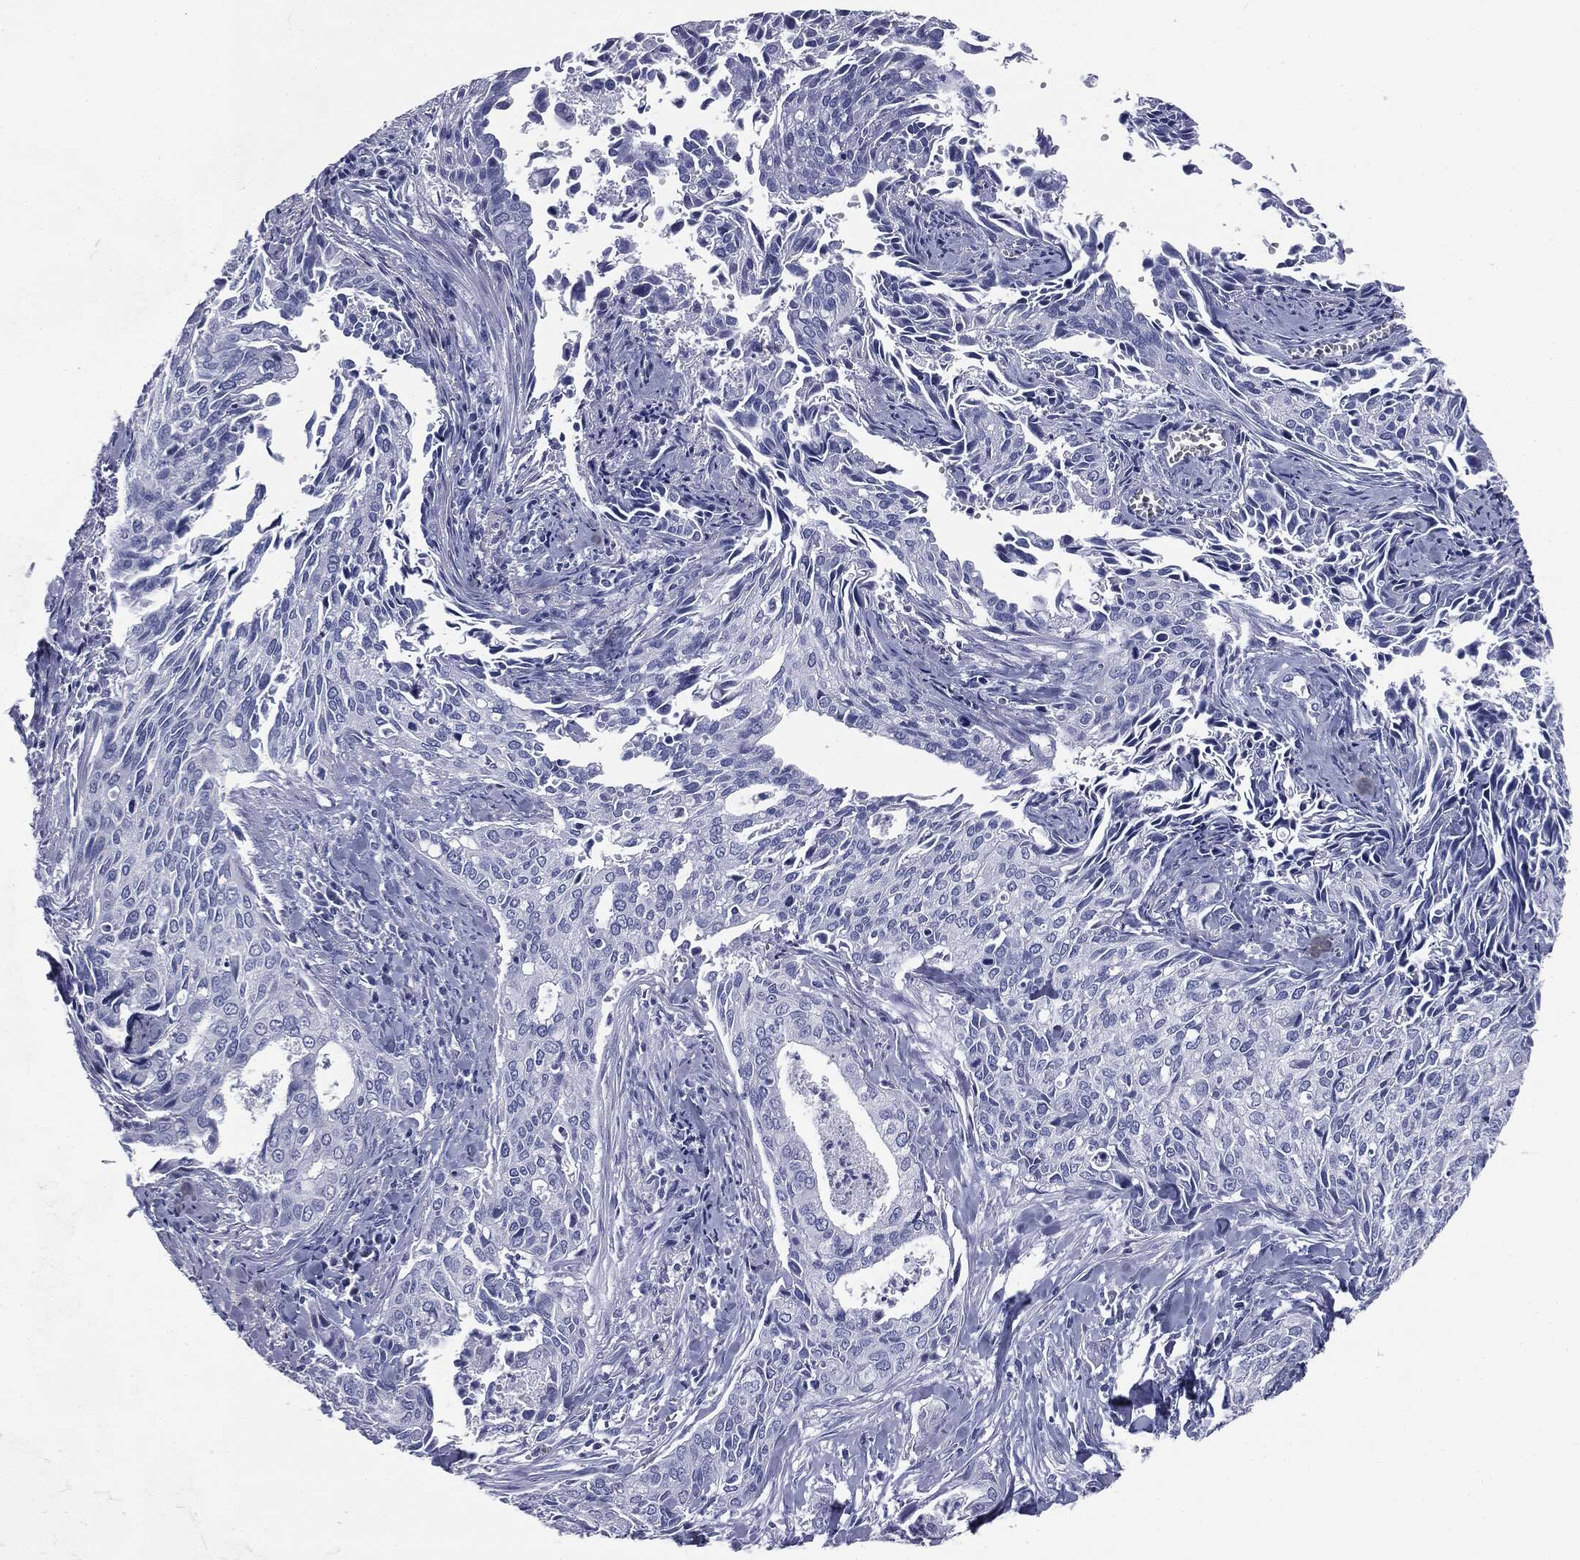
{"staining": {"intensity": "negative", "quantity": "none", "location": "none"}, "tissue": "cervical cancer", "cell_type": "Tumor cells", "image_type": "cancer", "snomed": [{"axis": "morphology", "description": "Squamous cell carcinoma, NOS"}, {"axis": "topography", "description": "Cervix"}], "caption": "This is an immunohistochemistry histopathology image of human cervical squamous cell carcinoma. There is no staining in tumor cells.", "gene": "ATP2A1", "patient": {"sex": "female", "age": 29}}